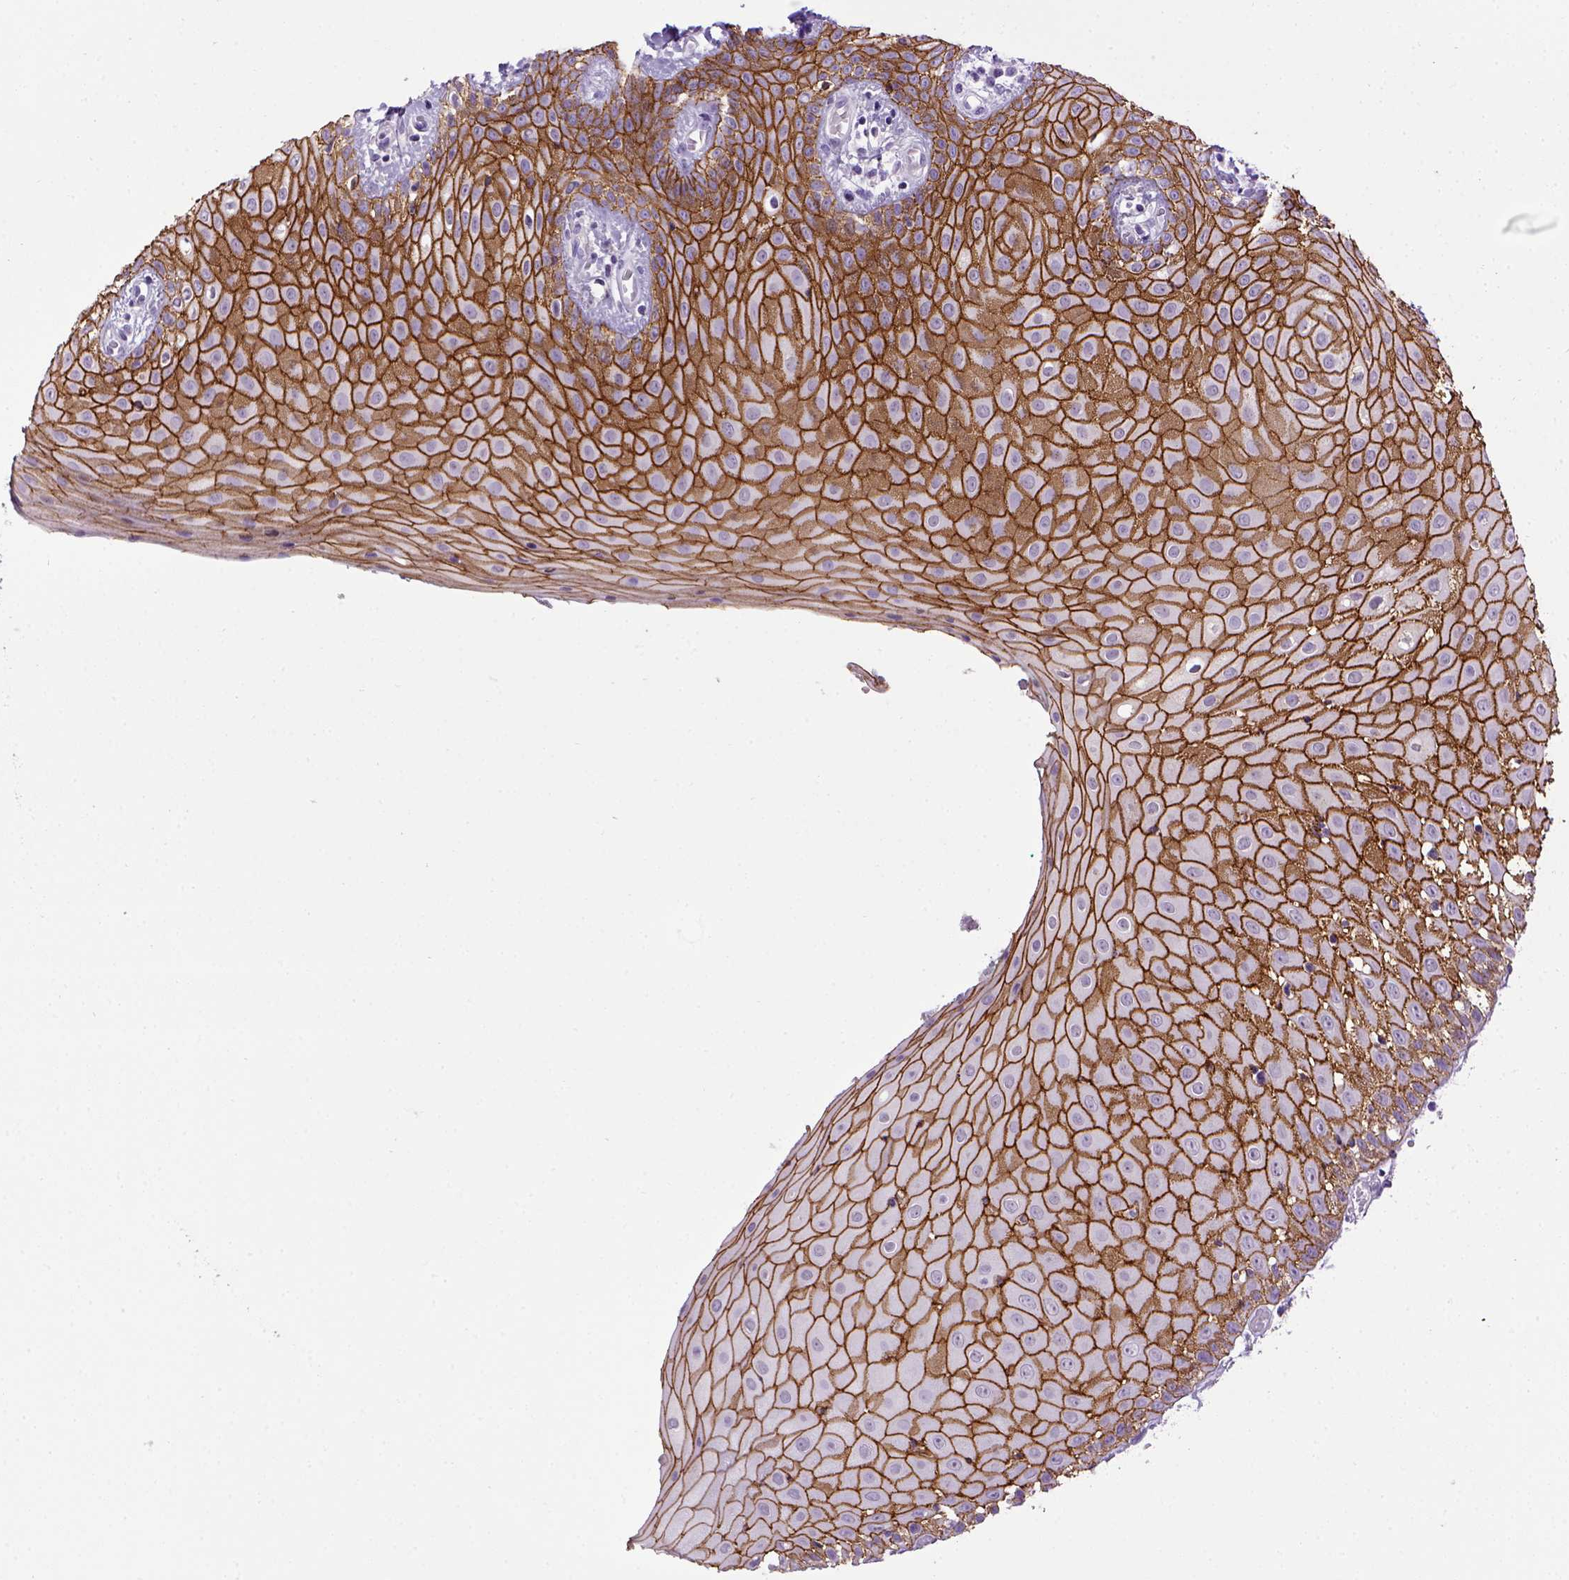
{"staining": {"intensity": "strong", "quantity": "<25%", "location": "cytoplasmic/membranous"}, "tissue": "head and neck cancer", "cell_type": "Tumor cells", "image_type": "cancer", "snomed": [{"axis": "morphology", "description": "Normal tissue, NOS"}, {"axis": "morphology", "description": "Squamous cell carcinoma, NOS"}, {"axis": "topography", "description": "Oral tissue"}, {"axis": "topography", "description": "Salivary gland"}, {"axis": "topography", "description": "Head-Neck"}], "caption": "There is medium levels of strong cytoplasmic/membranous expression in tumor cells of head and neck cancer, as demonstrated by immunohistochemical staining (brown color).", "gene": "CDH1", "patient": {"sex": "female", "age": 62}}